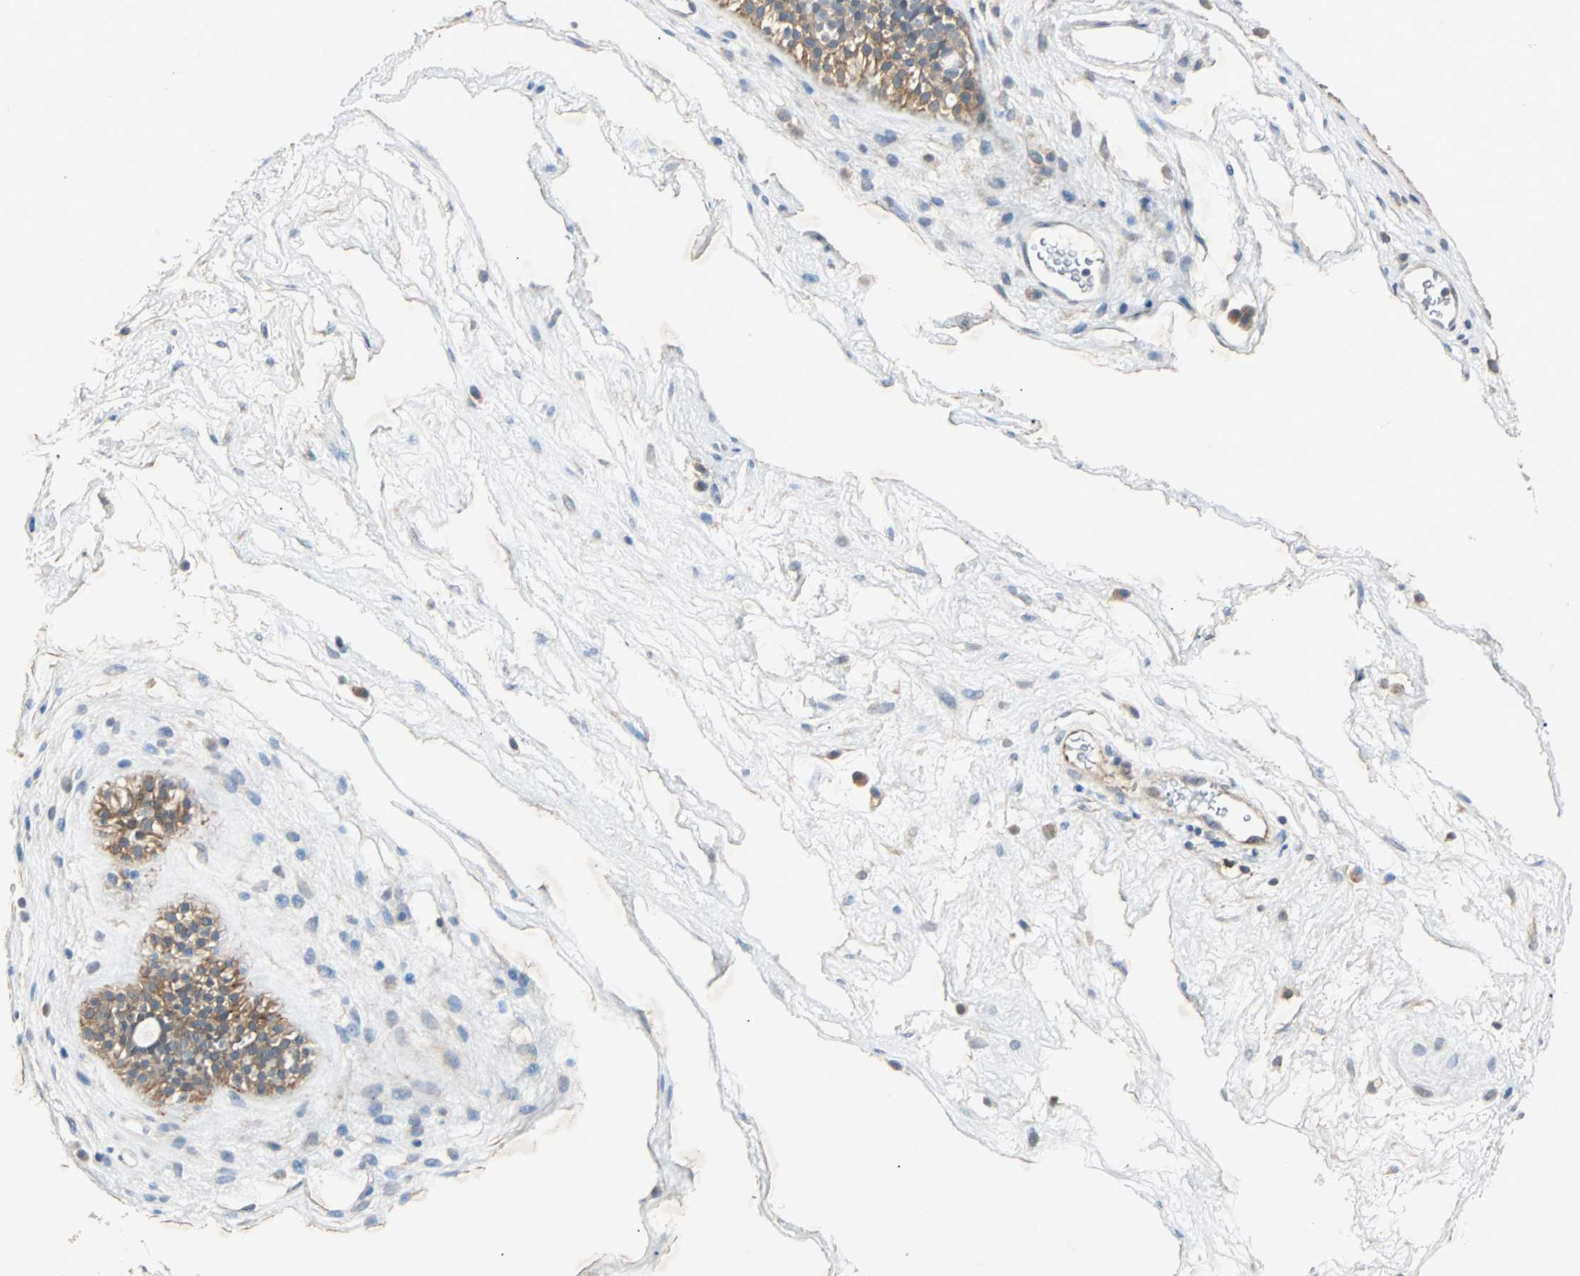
{"staining": {"intensity": "moderate", "quantity": ">75%", "location": "cytoplasmic/membranous"}, "tissue": "nasopharynx", "cell_type": "Respiratory epithelial cells", "image_type": "normal", "snomed": [{"axis": "morphology", "description": "Normal tissue, NOS"}, {"axis": "morphology", "description": "Inflammation, NOS"}, {"axis": "topography", "description": "Nasopharynx"}], "caption": "Nasopharynx stained with DAB (3,3'-diaminobenzidine) immunohistochemistry (IHC) shows medium levels of moderate cytoplasmic/membranous staining in approximately >75% of respiratory epithelial cells.", "gene": "CMC2", "patient": {"sex": "male", "age": 48}}